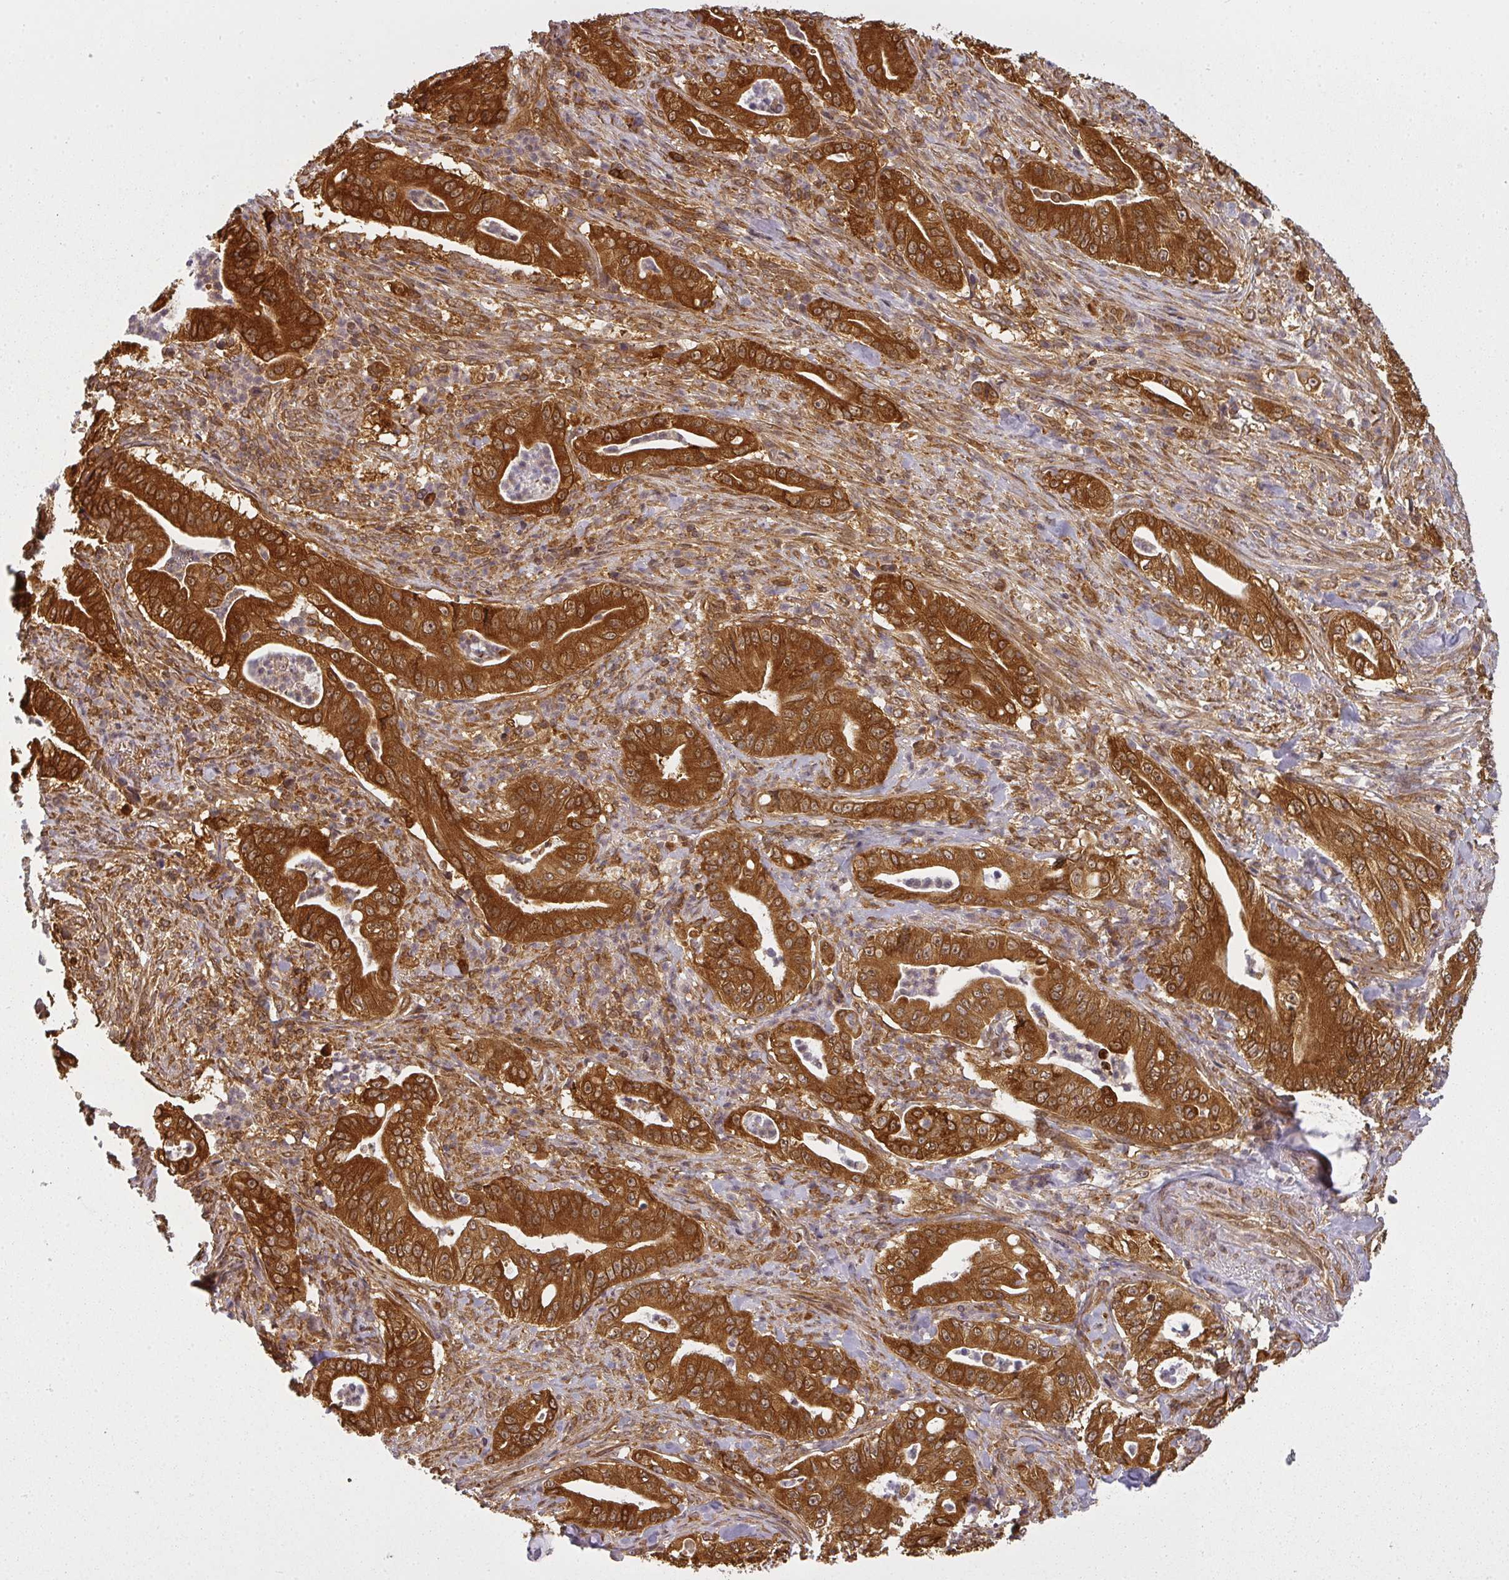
{"staining": {"intensity": "strong", "quantity": ">75%", "location": "cytoplasmic/membranous"}, "tissue": "pancreatic cancer", "cell_type": "Tumor cells", "image_type": "cancer", "snomed": [{"axis": "morphology", "description": "Adenocarcinoma, NOS"}, {"axis": "topography", "description": "Pancreas"}], "caption": "Tumor cells display strong cytoplasmic/membranous positivity in approximately >75% of cells in pancreatic cancer.", "gene": "PPP6R3", "patient": {"sex": "male", "age": 71}}